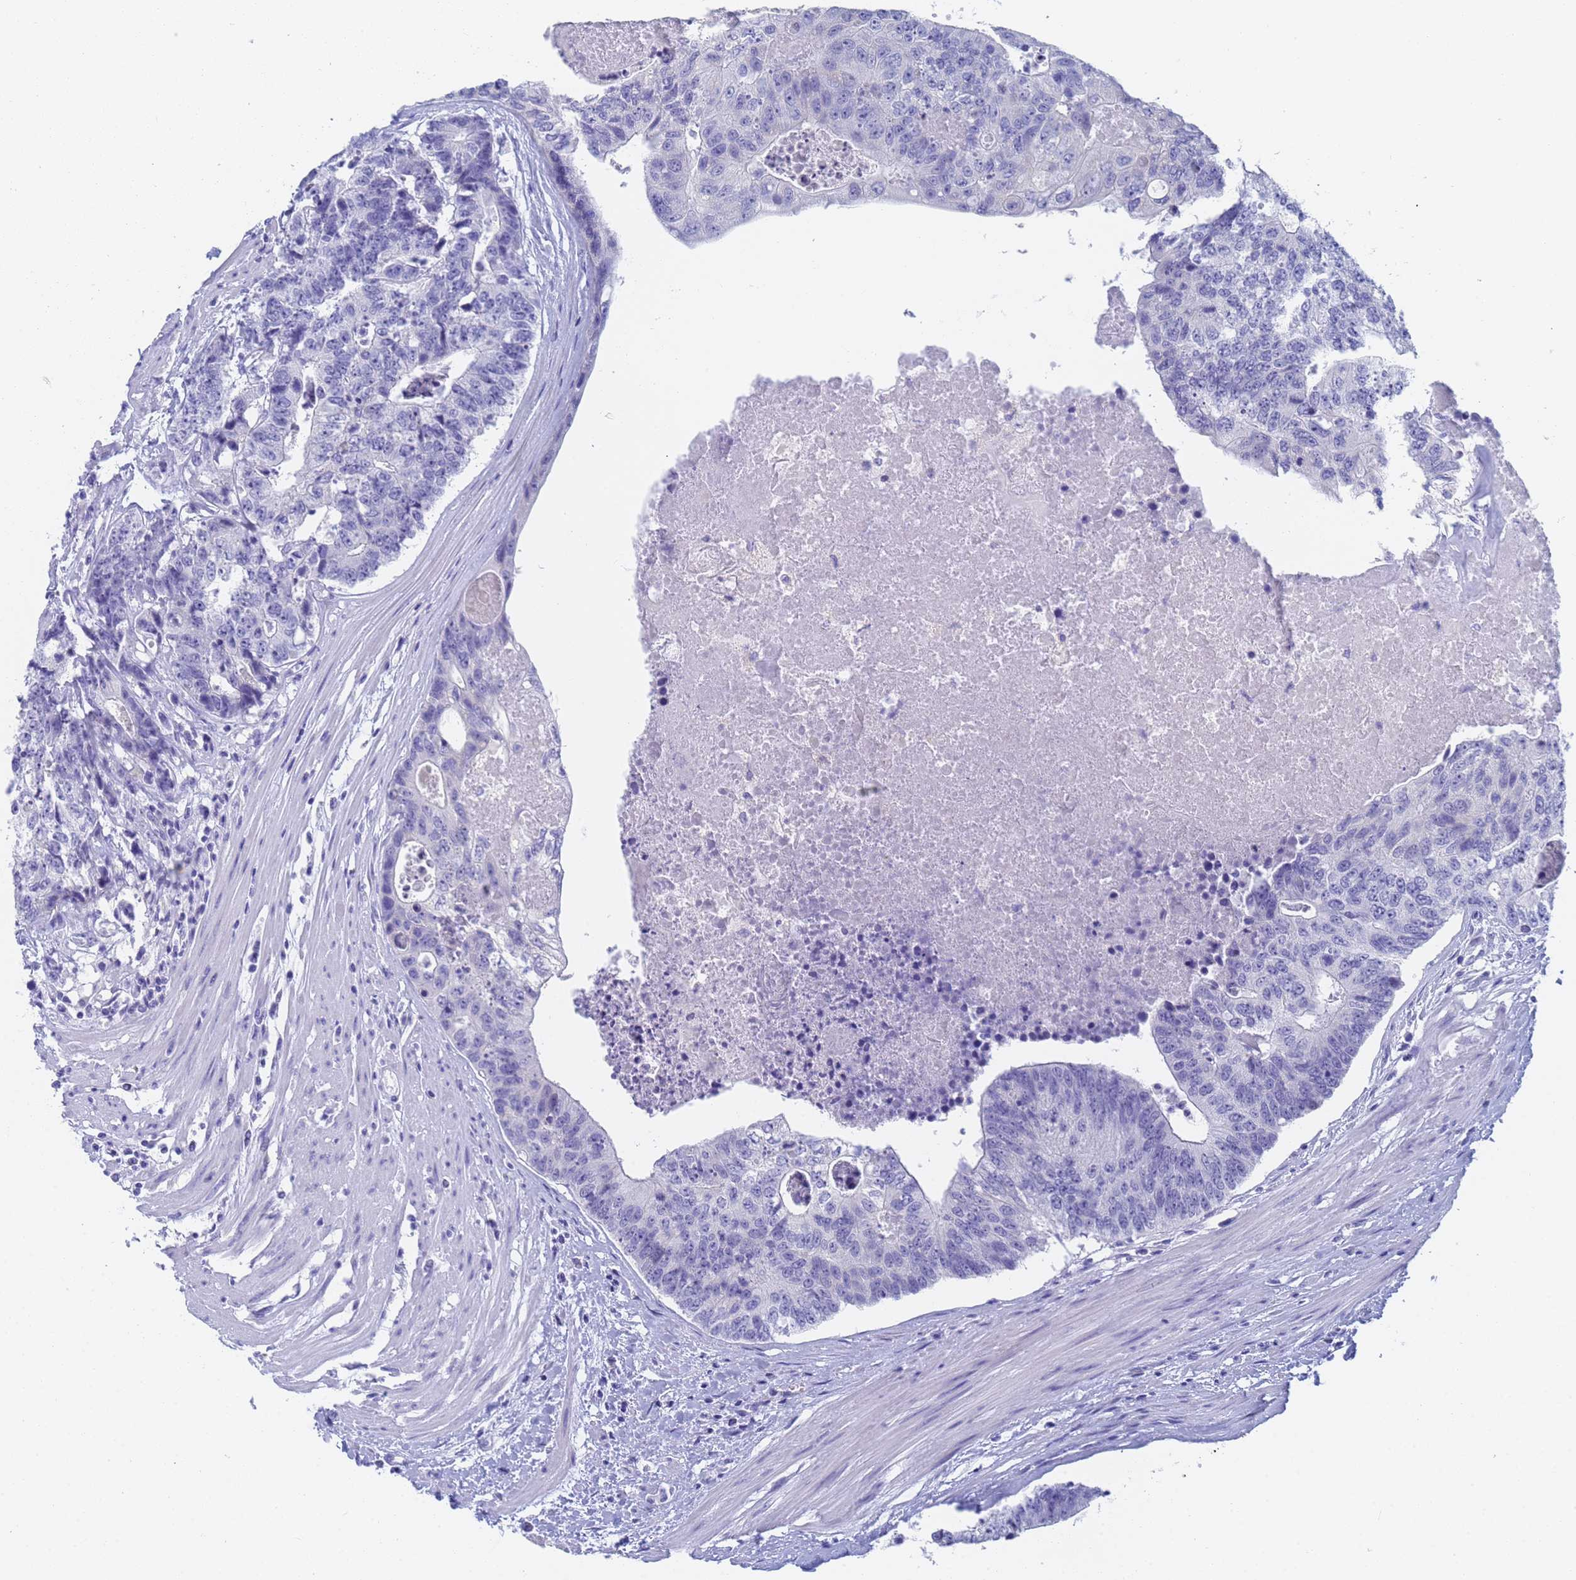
{"staining": {"intensity": "negative", "quantity": "none", "location": "none"}, "tissue": "colorectal cancer", "cell_type": "Tumor cells", "image_type": "cancer", "snomed": [{"axis": "morphology", "description": "Adenocarcinoma, NOS"}, {"axis": "topography", "description": "Colon"}], "caption": "Immunohistochemistry histopathology image of neoplastic tissue: human colorectal cancer (adenocarcinoma) stained with DAB (3,3'-diaminobenzidine) exhibits no significant protein staining in tumor cells. The staining was performed using DAB to visualize the protein expression in brown, while the nuclei were stained in blue with hematoxylin (Magnification: 20x).", "gene": "STATH", "patient": {"sex": "female", "age": 67}}